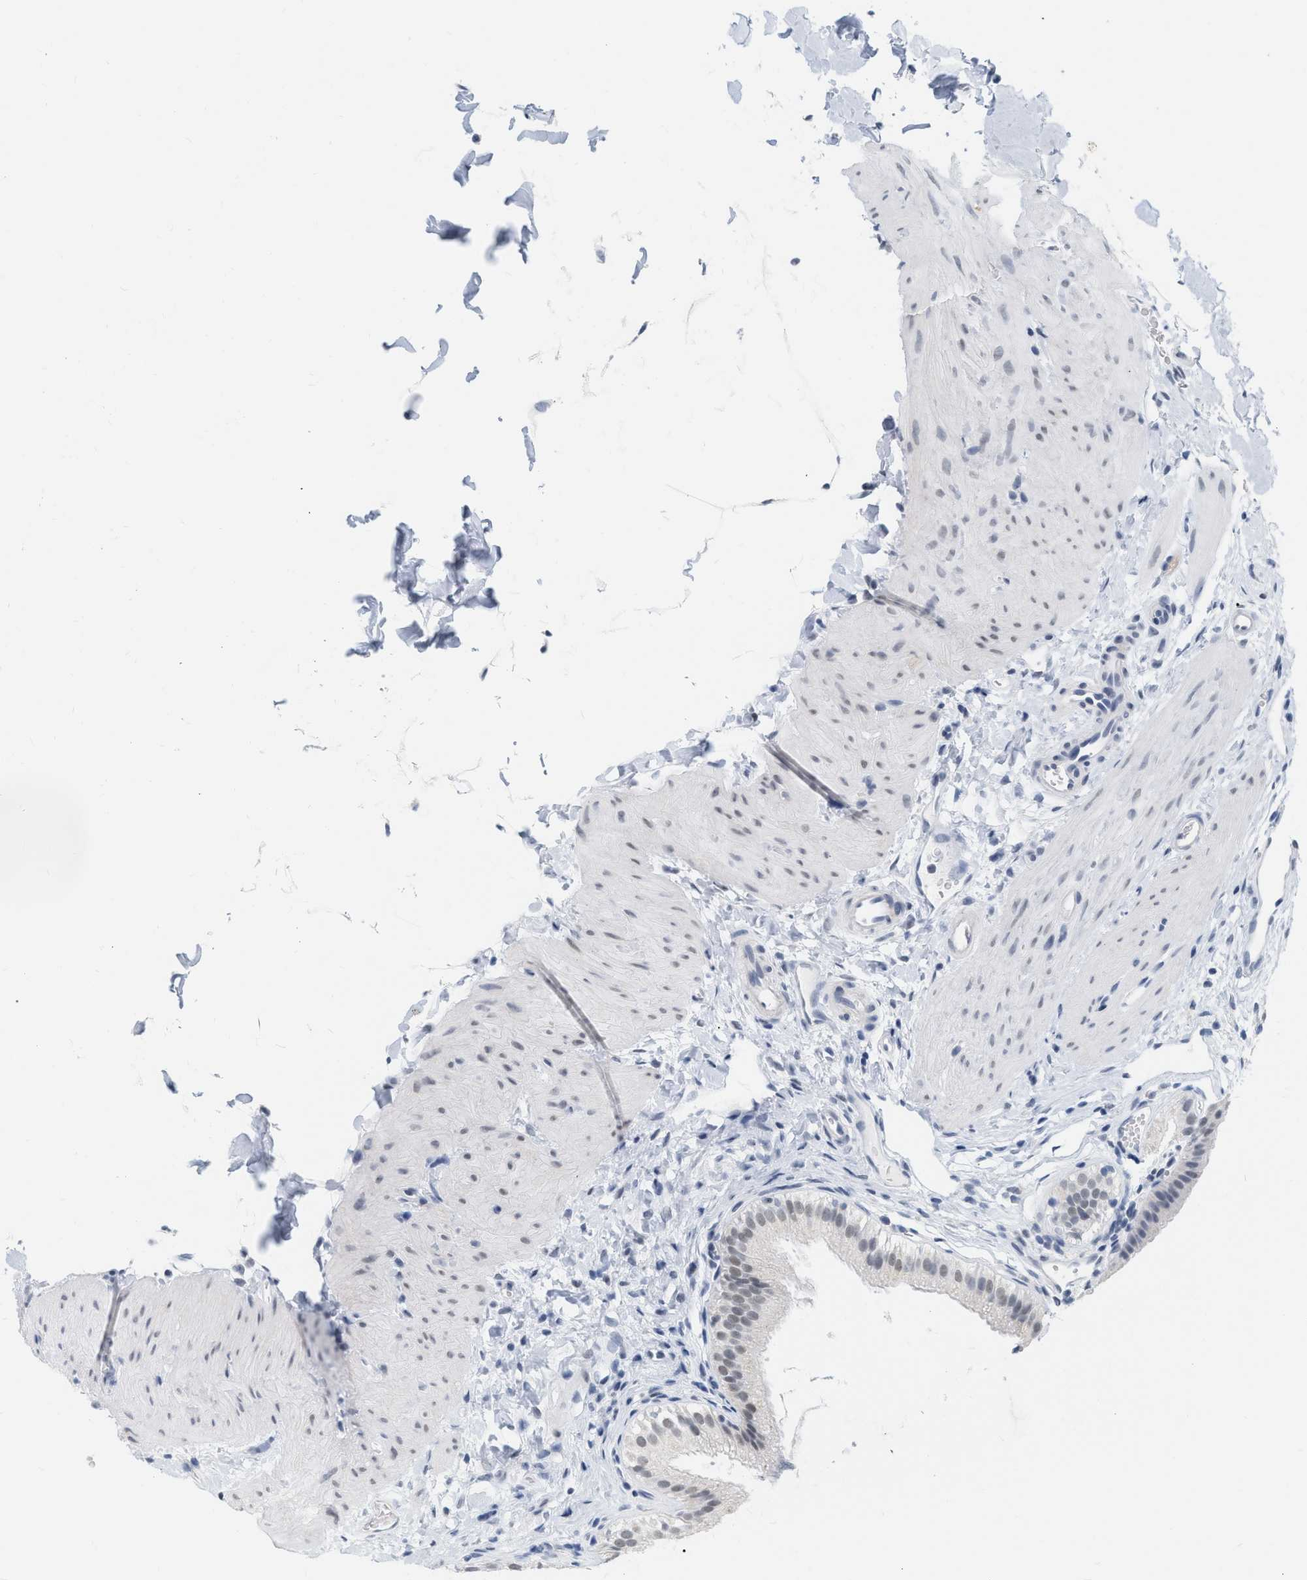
{"staining": {"intensity": "weak", "quantity": "<25%", "location": "cytoplasmic/membranous,nuclear"}, "tissue": "gallbladder", "cell_type": "Glandular cells", "image_type": "normal", "snomed": [{"axis": "morphology", "description": "Normal tissue, NOS"}, {"axis": "topography", "description": "Gallbladder"}], "caption": "Immunohistochemical staining of unremarkable gallbladder reveals no significant staining in glandular cells. (Brightfield microscopy of DAB (3,3'-diaminobenzidine) IHC at high magnification).", "gene": "XIRP1", "patient": {"sex": "female", "age": 26}}